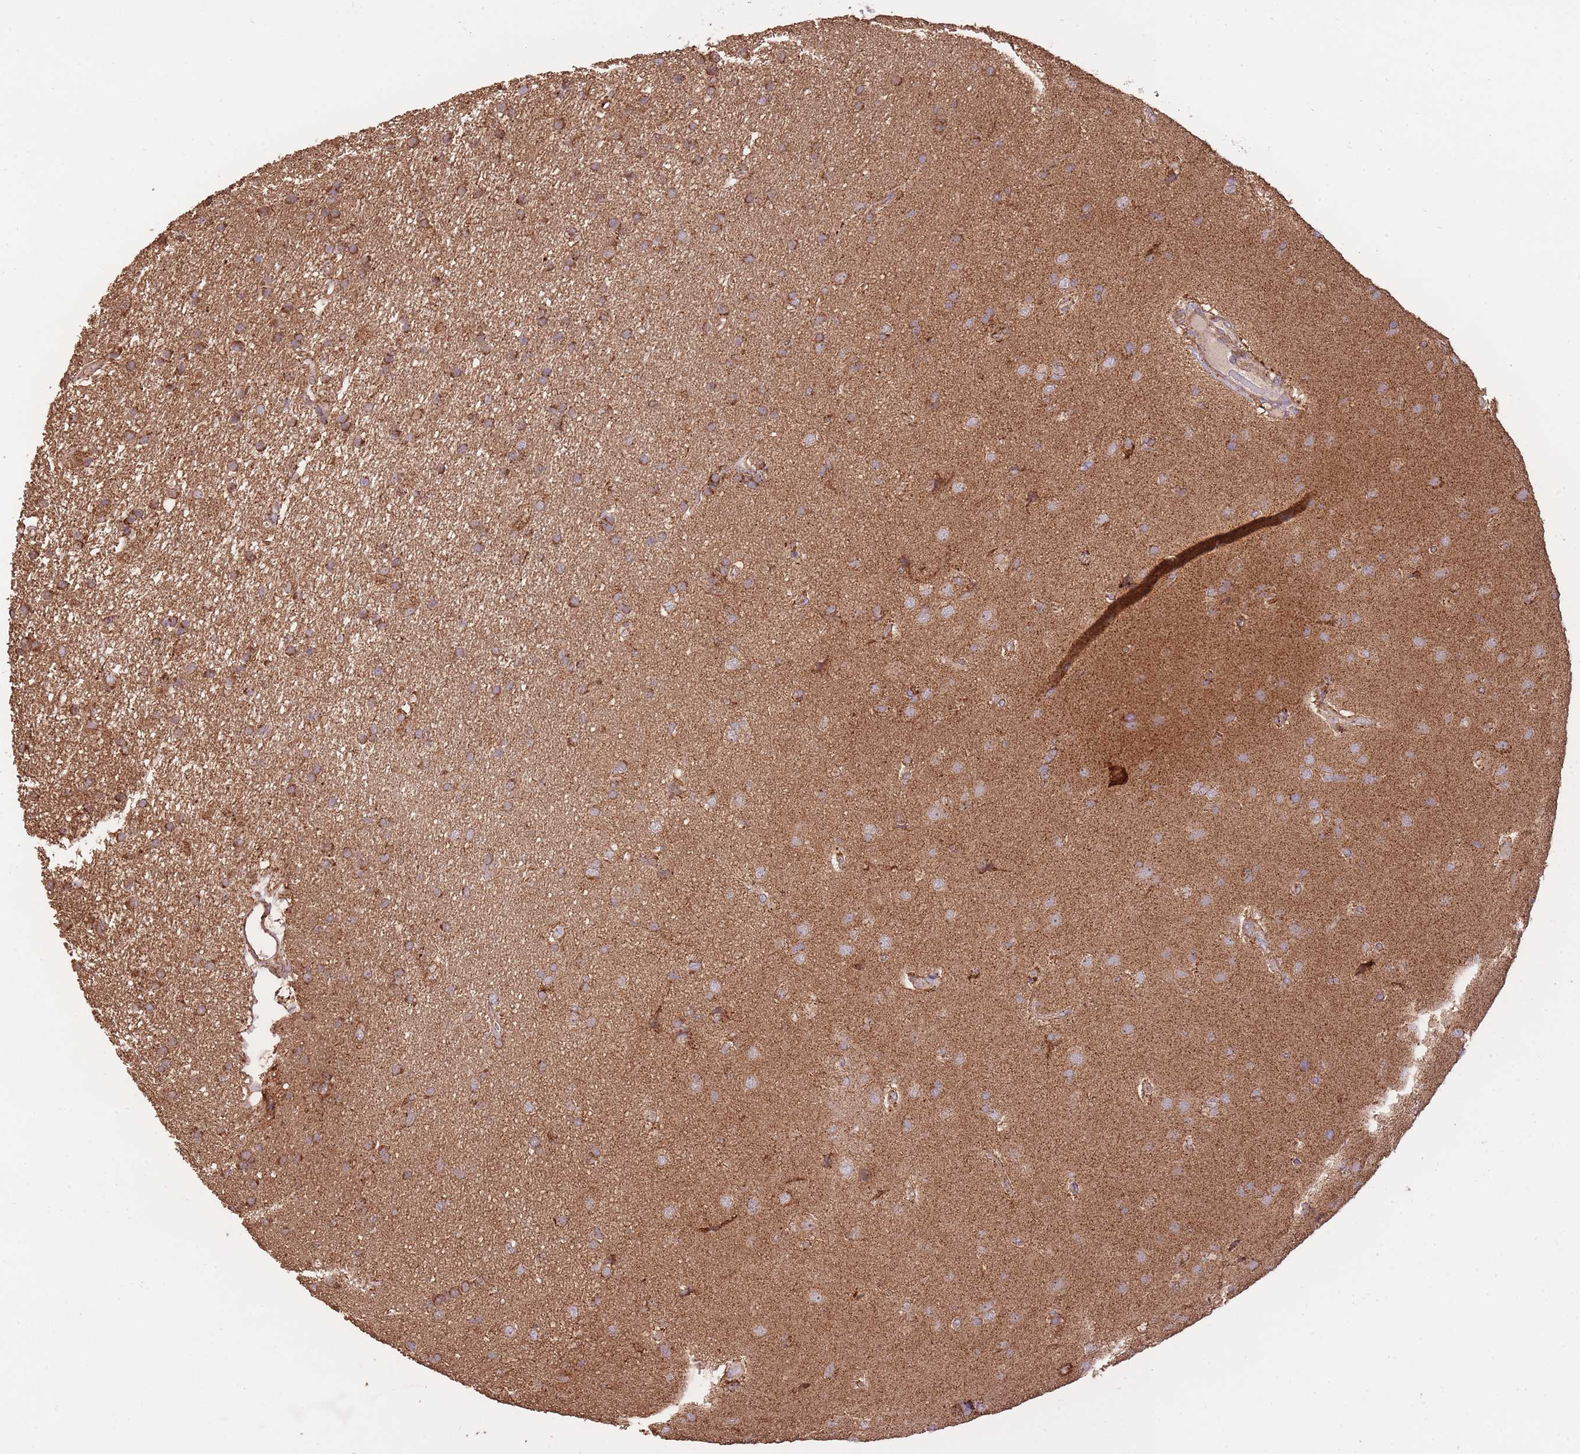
{"staining": {"intensity": "strong", "quantity": ">75%", "location": "cytoplasmic/membranous"}, "tissue": "glioma", "cell_type": "Tumor cells", "image_type": "cancer", "snomed": [{"axis": "morphology", "description": "Glioma, malignant, High grade"}, {"axis": "topography", "description": "Brain"}], "caption": "Approximately >75% of tumor cells in malignant high-grade glioma display strong cytoplasmic/membranous protein positivity as visualized by brown immunohistochemical staining.", "gene": "PREP", "patient": {"sex": "male", "age": 77}}